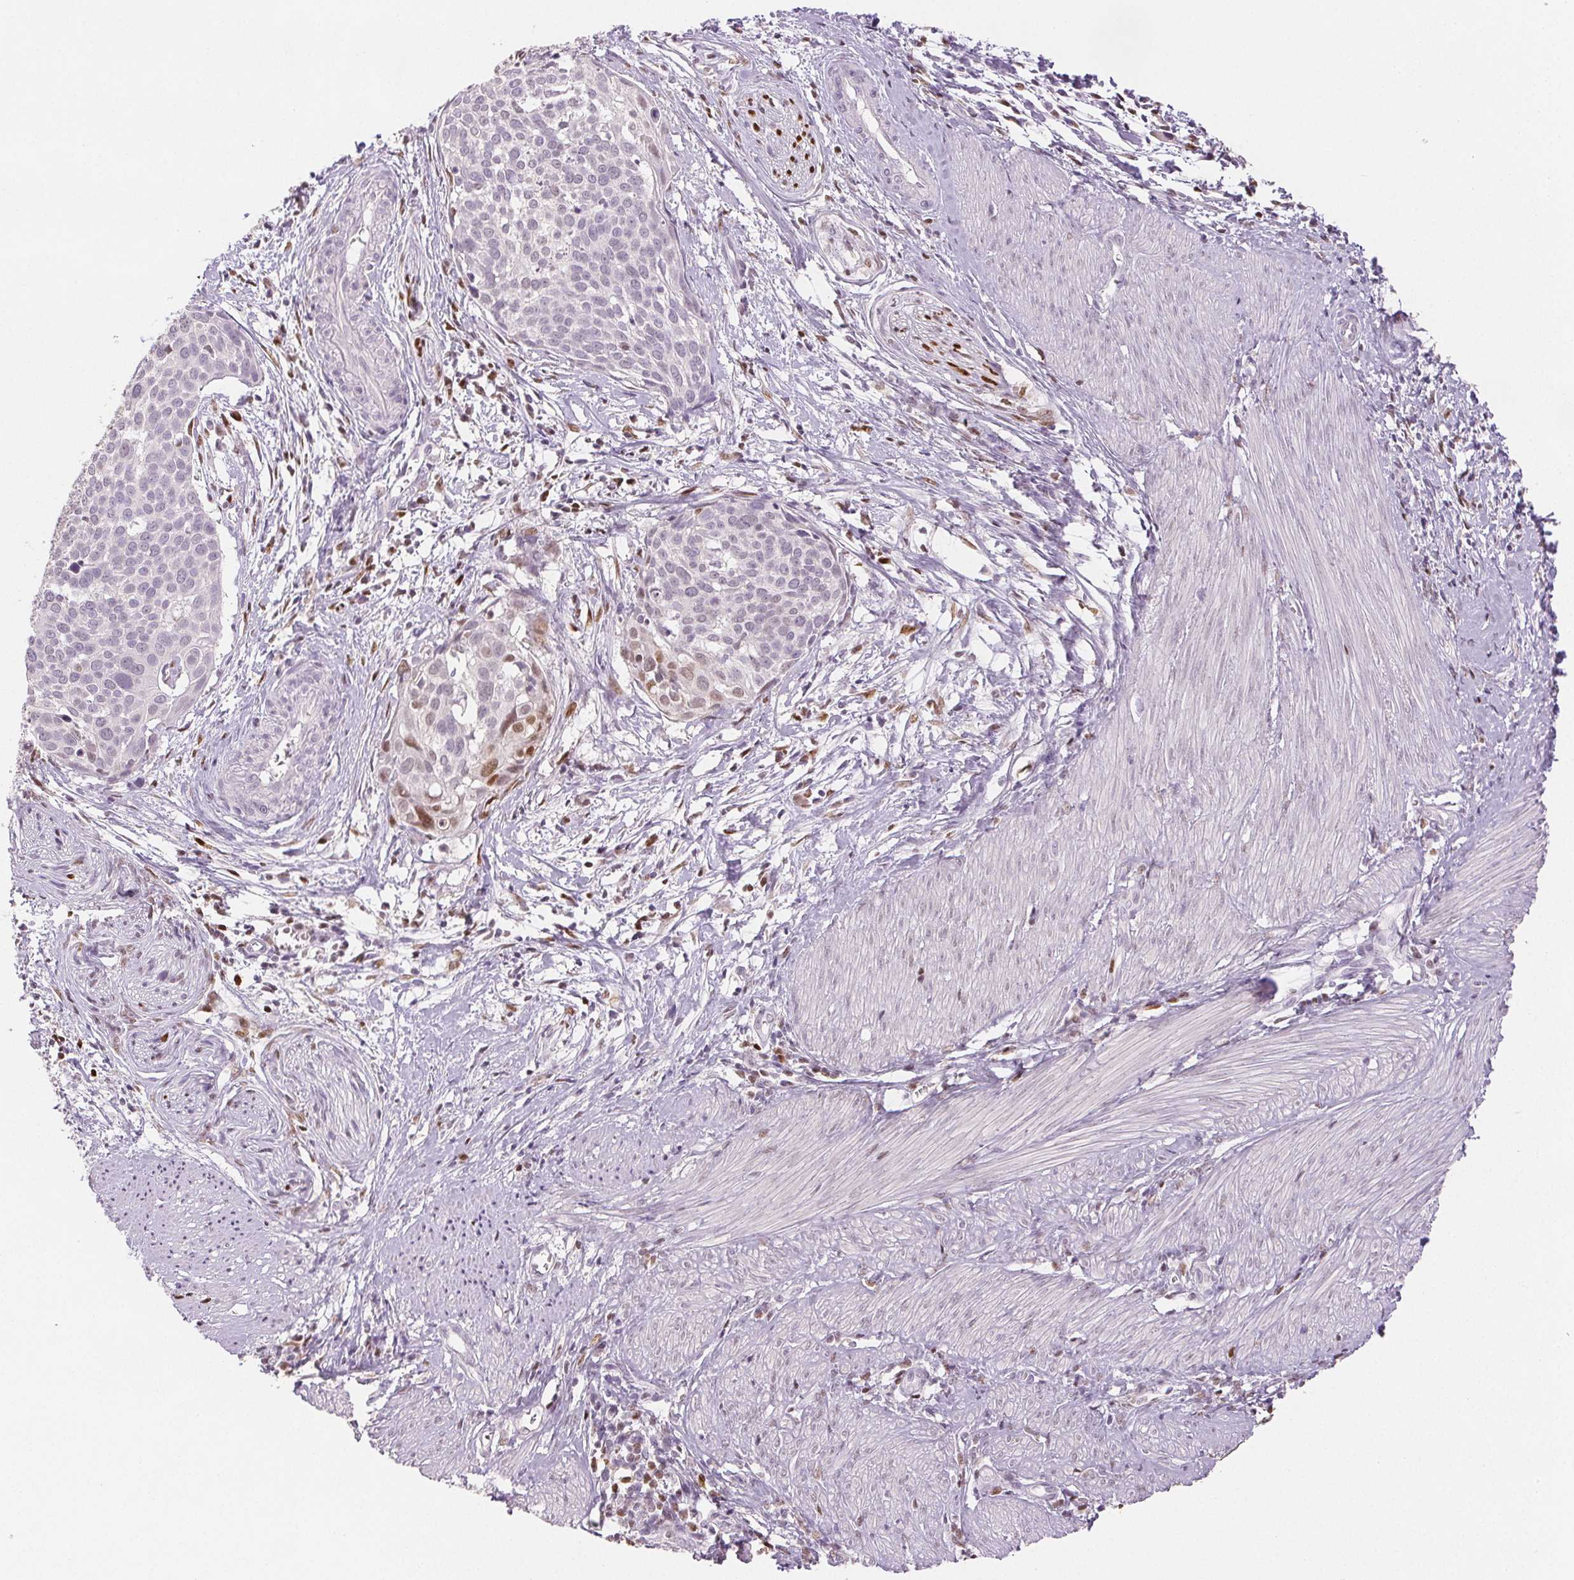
{"staining": {"intensity": "weak", "quantity": "<25%", "location": "nuclear"}, "tissue": "cervical cancer", "cell_type": "Tumor cells", "image_type": "cancer", "snomed": [{"axis": "morphology", "description": "Squamous cell carcinoma, NOS"}, {"axis": "topography", "description": "Cervix"}], "caption": "Tumor cells are negative for protein expression in human cervical squamous cell carcinoma.", "gene": "RUNX2", "patient": {"sex": "female", "age": 39}}